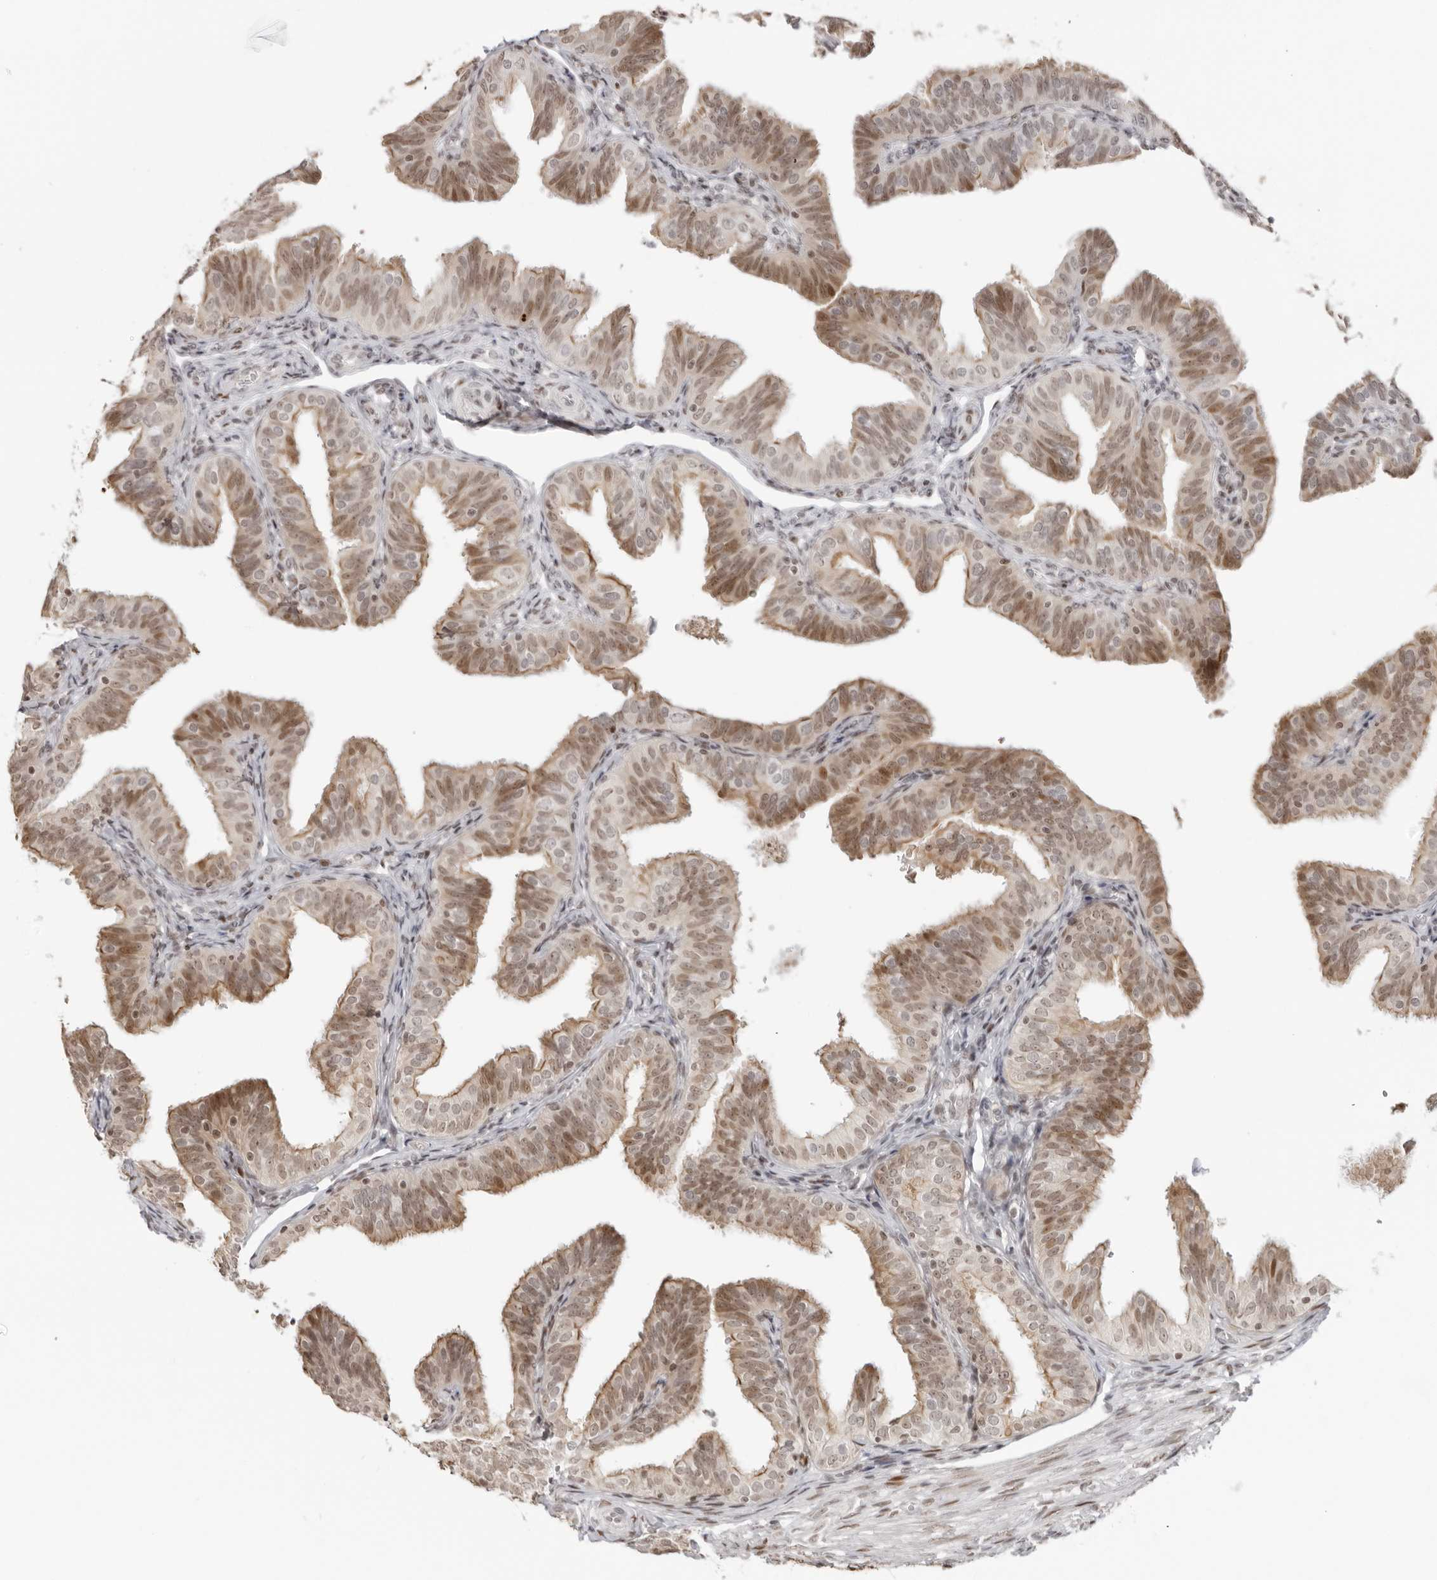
{"staining": {"intensity": "moderate", "quantity": "25%-75%", "location": "cytoplasmic/membranous,nuclear"}, "tissue": "fallopian tube", "cell_type": "Glandular cells", "image_type": "normal", "snomed": [{"axis": "morphology", "description": "Normal tissue, NOS"}, {"axis": "topography", "description": "Fallopian tube"}], "caption": "A high-resolution photomicrograph shows immunohistochemistry (IHC) staining of normal fallopian tube, which demonstrates moderate cytoplasmic/membranous,nuclear staining in approximately 25%-75% of glandular cells. (DAB IHC, brown staining for protein, blue staining for nuclei).", "gene": "RNF146", "patient": {"sex": "female", "age": 35}}